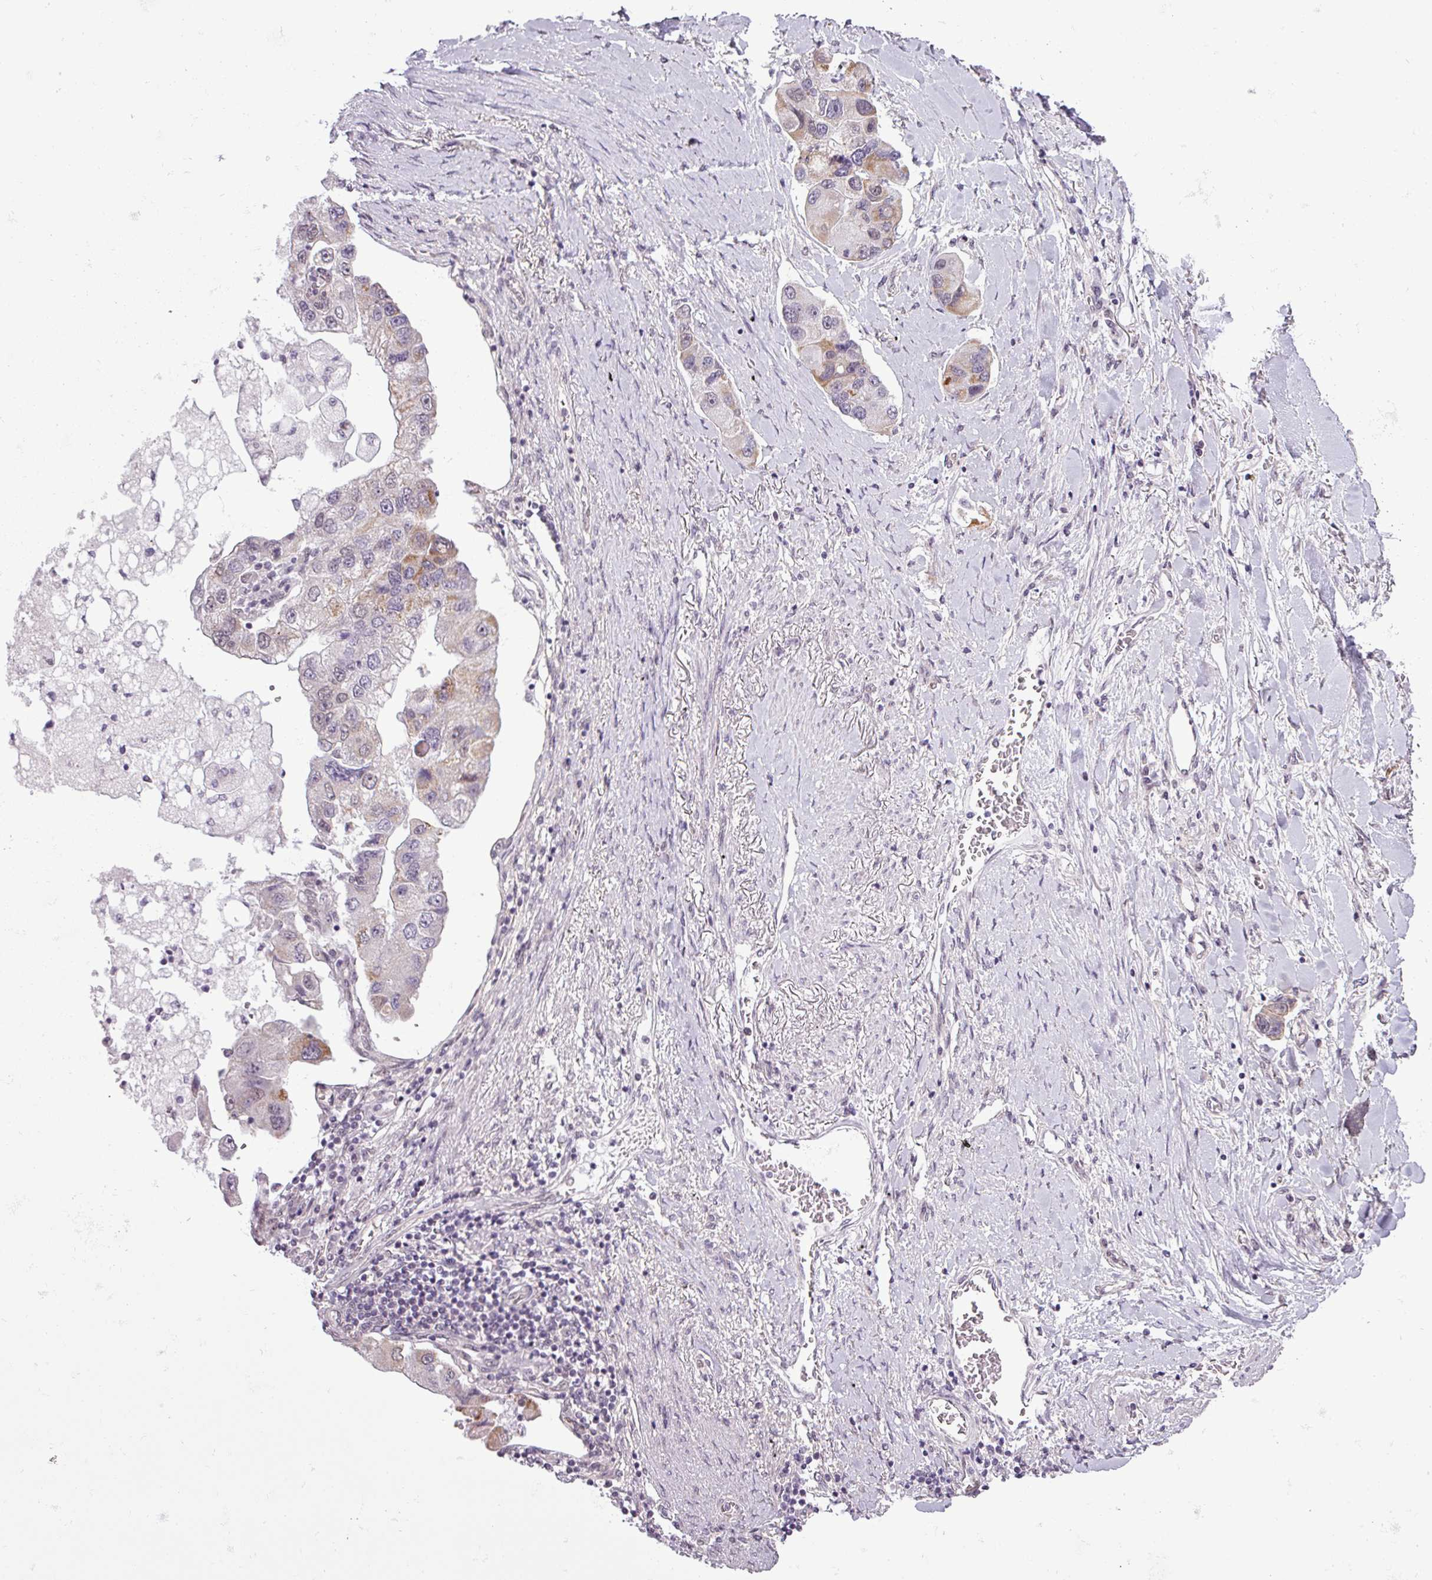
{"staining": {"intensity": "strong", "quantity": "<25%", "location": "cytoplasmic/membranous"}, "tissue": "lung cancer", "cell_type": "Tumor cells", "image_type": "cancer", "snomed": [{"axis": "morphology", "description": "Adenocarcinoma, NOS"}, {"axis": "topography", "description": "Lung"}], "caption": "IHC of human adenocarcinoma (lung) reveals medium levels of strong cytoplasmic/membranous expression in approximately <25% of tumor cells.", "gene": "GPT2", "patient": {"sex": "female", "age": 54}}